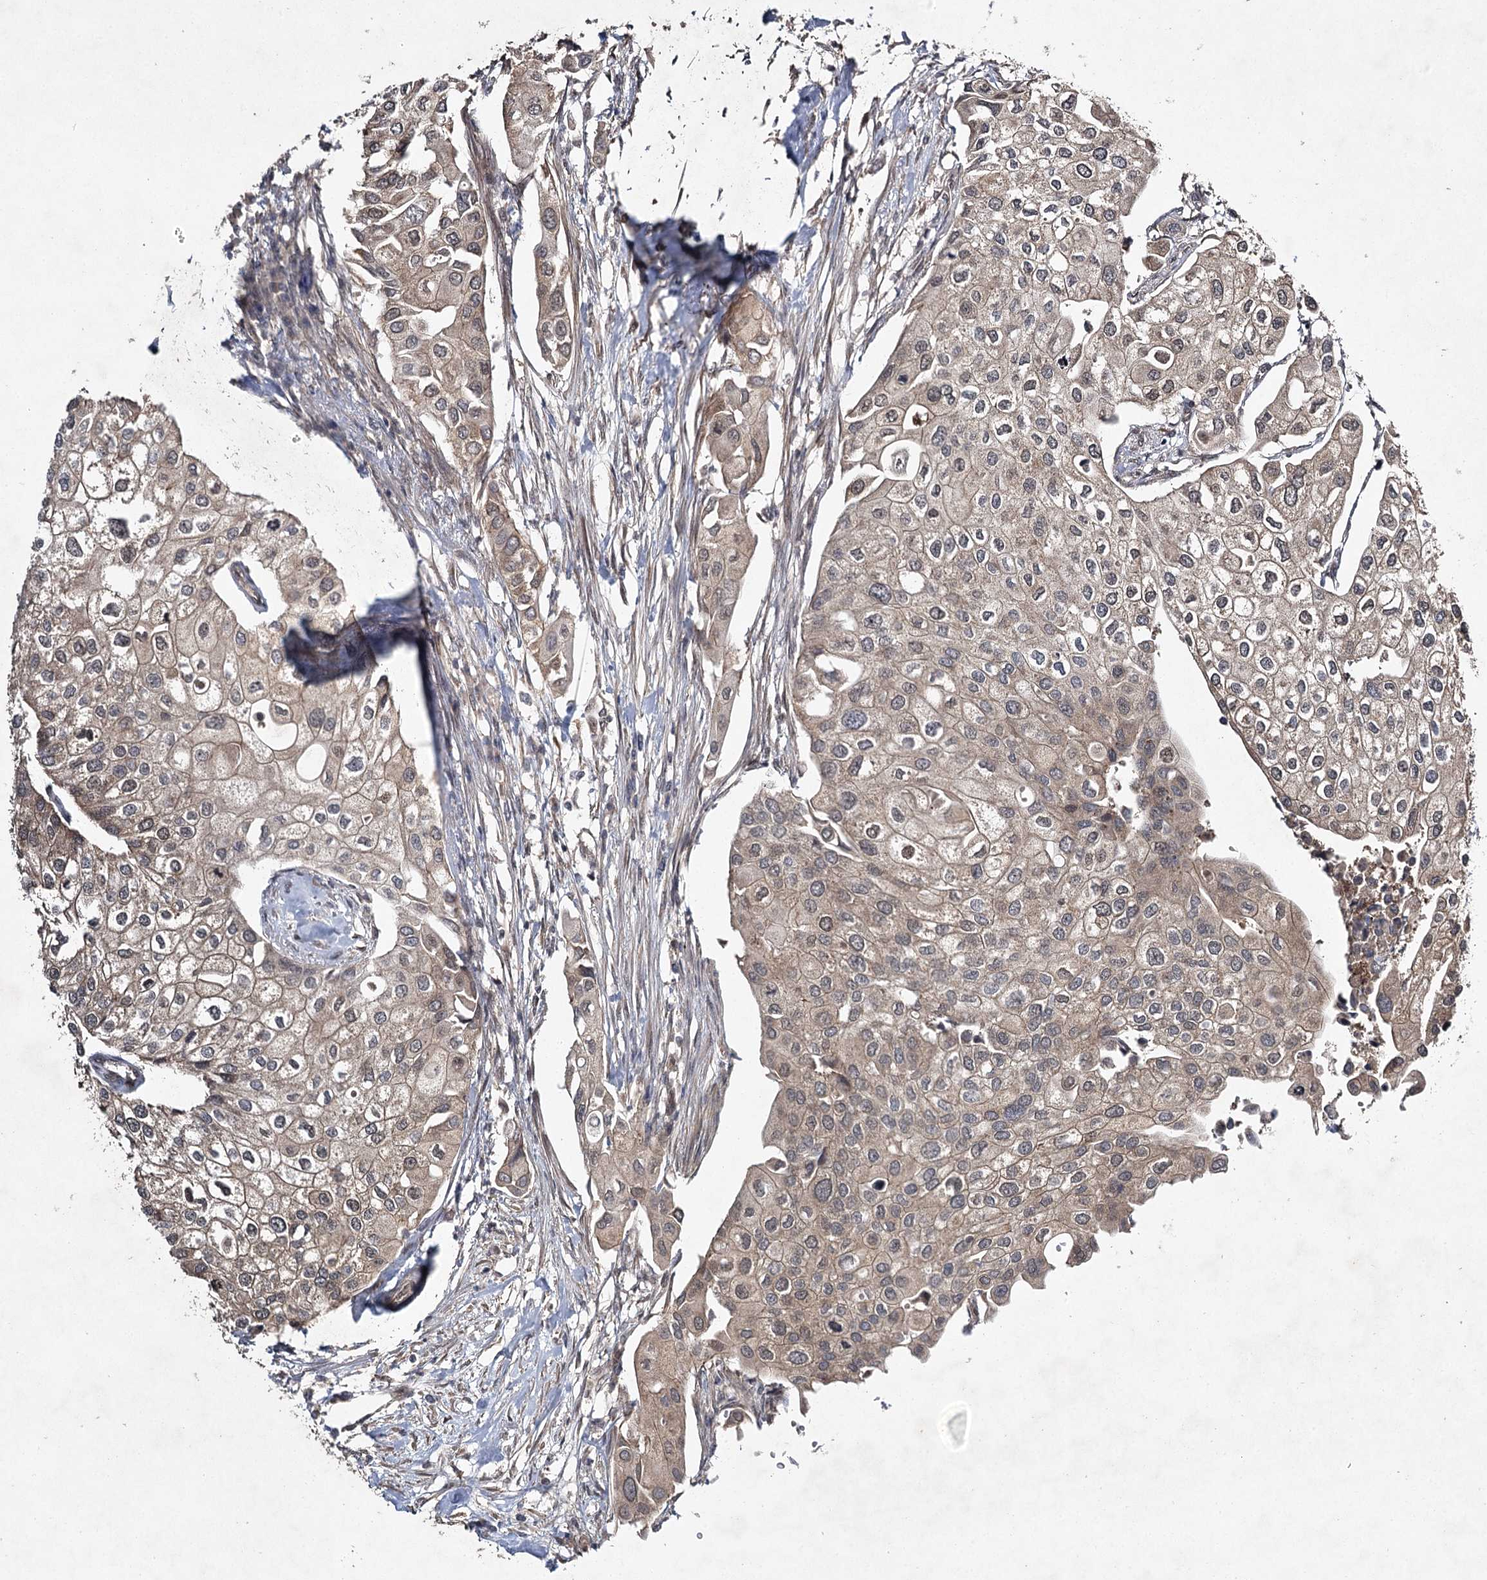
{"staining": {"intensity": "weak", "quantity": ">75%", "location": "cytoplasmic/membranous"}, "tissue": "urothelial cancer", "cell_type": "Tumor cells", "image_type": "cancer", "snomed": [{"axis": "morphology", "description": "Urothelial carcinoma, High grade"}, {"axis": "topography", "description": "Urinary bladder"}], "caption": "This histopathology image reveals IHC staining of urothelial cancer, with low weak cytoplasmic/membranous expression in about >75% of tumor cells.", "gene": "DCUN1D4", "patient": {"sex": "male", "age": 64}}